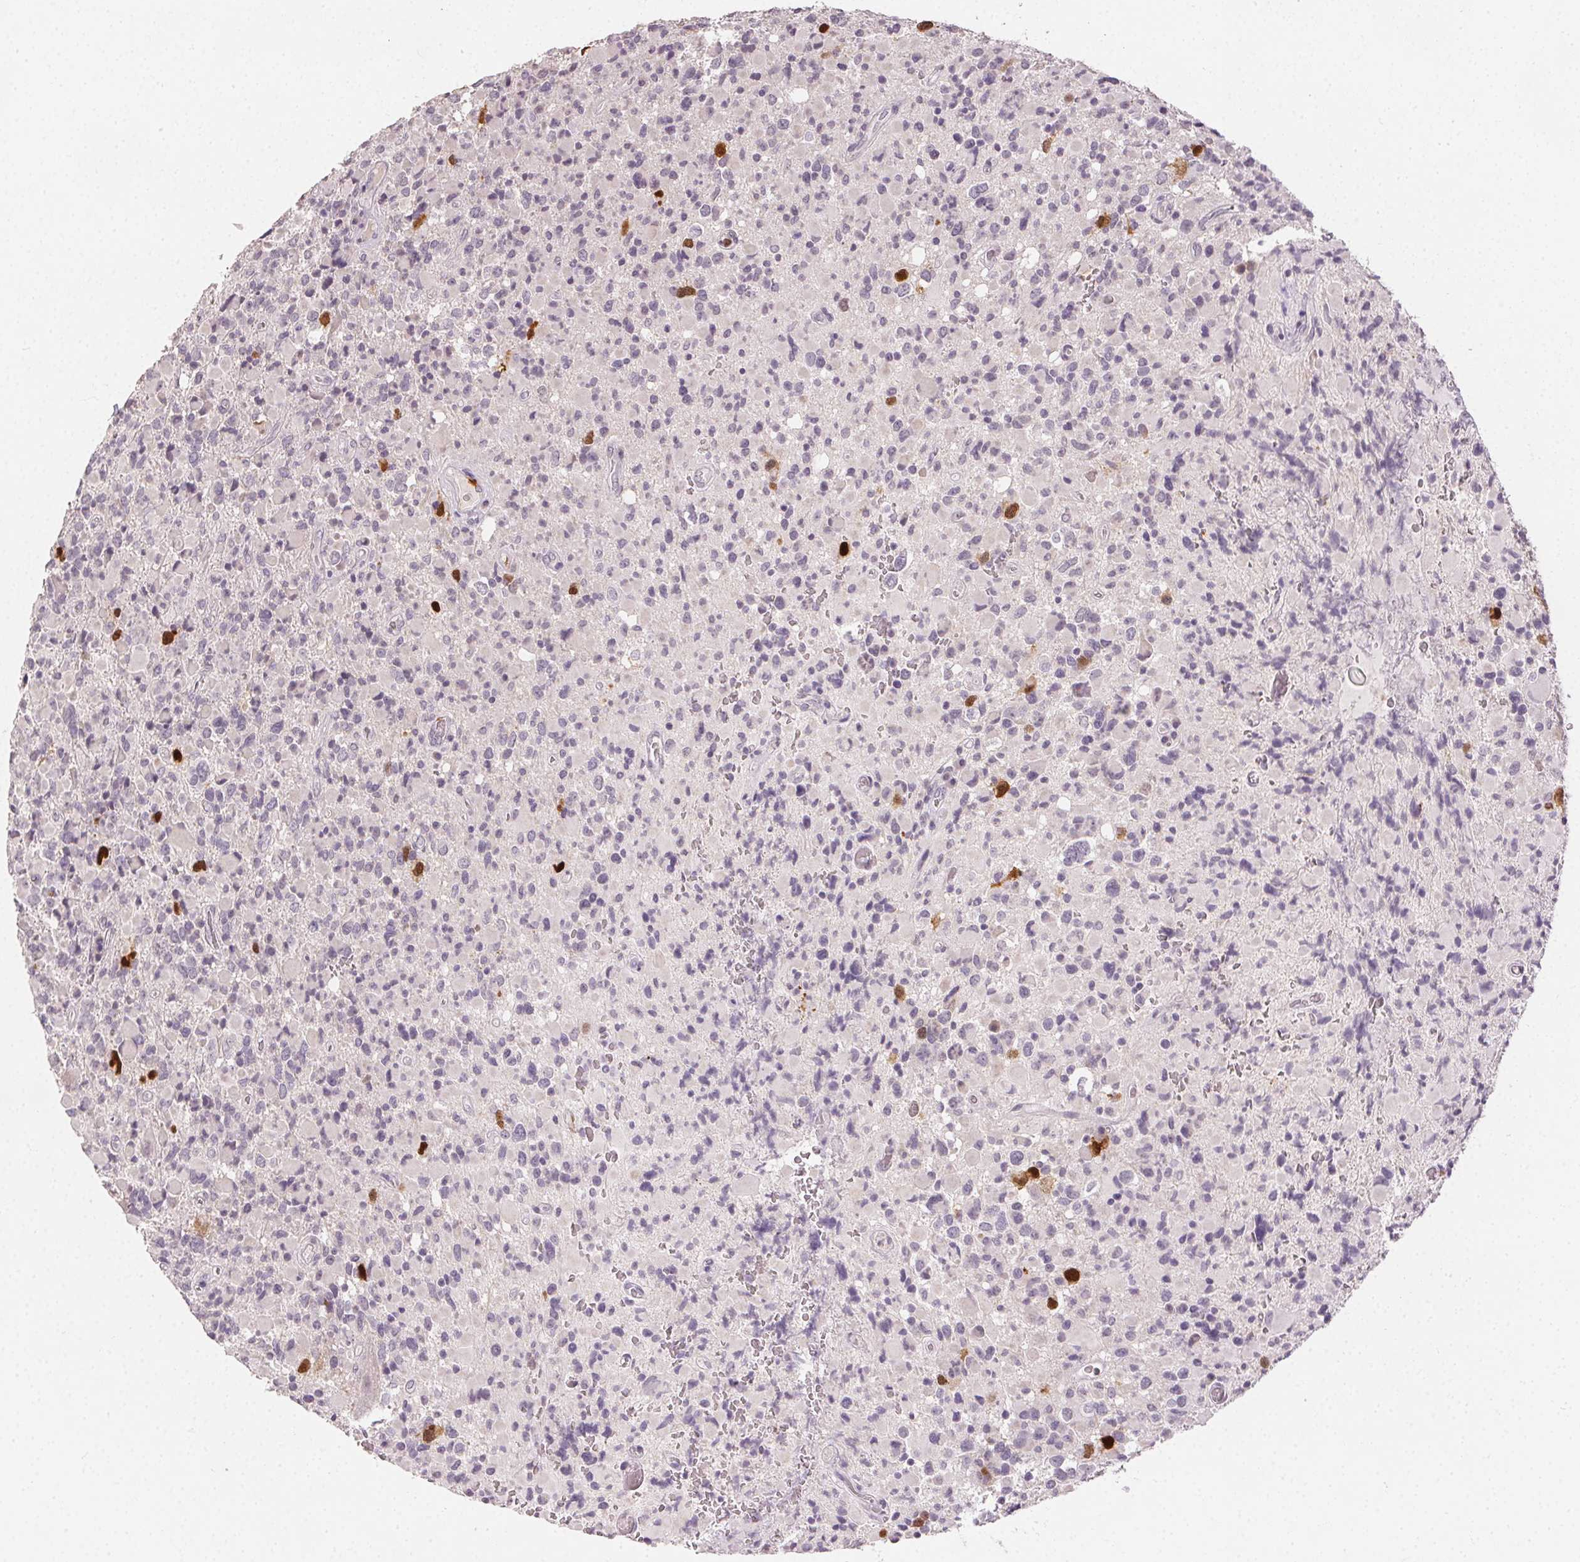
{"staining": {"intensity": "strong", "quantity": "<25%", "location": "nuclear"}, "tissue": "glioma", "cell_type": "Tumor cells", "image_type": "cancer", "snomed": [{"axis": "morphology", "description": "Glioma, malignant, High grade"}, {"axis": "topography", "description": "Brain"}], "caption": "Malignant glioma (high-grade) tissue shows strong nuclear staining in approximately <25% of tumor cells, visualized by immunohistochemistry.", "gene": "ANLN", "patient": {"sex": "female", "age": 40}}